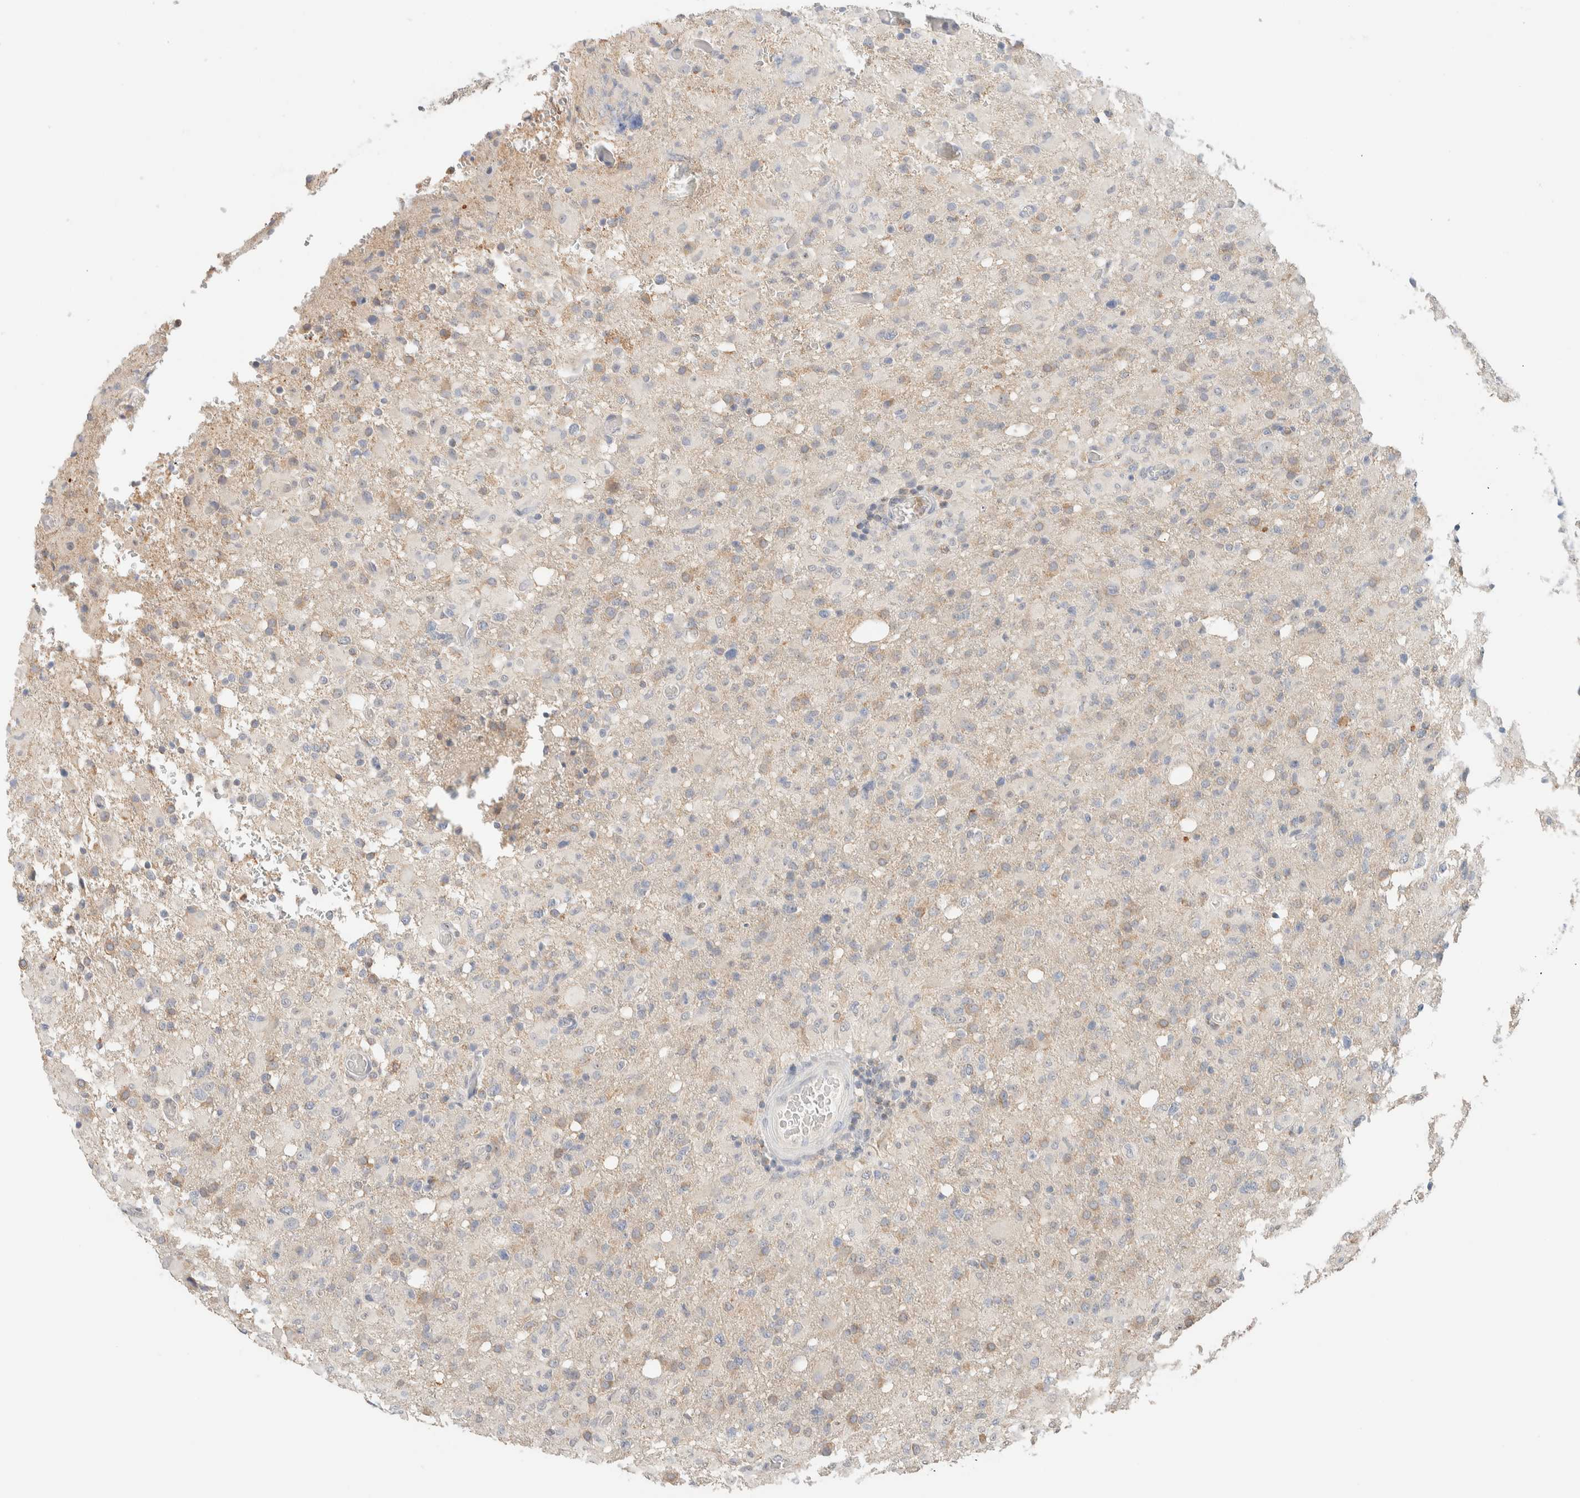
{"staining": {"intensity": "weak", "quantity": ">75%", "location": "cytoplasmic/membranous"}, "tissue": "glioma", "cell_type": "Tumor cells", "image_type": "cancer", "snomed": [{"axis": "morphology", "description": "Glioma, malignant, High grade"}, {"axis": "topography", "description": "Brain"}], "caption": "This micrograph exhibits immunohistochemistry (IHC) staining of human glioma, with low weak cytoplasmic/membranous expression in about >75% of tumor cells.", "gene": "HDHD3", "patient": {"sex": "female", "age": 57}}